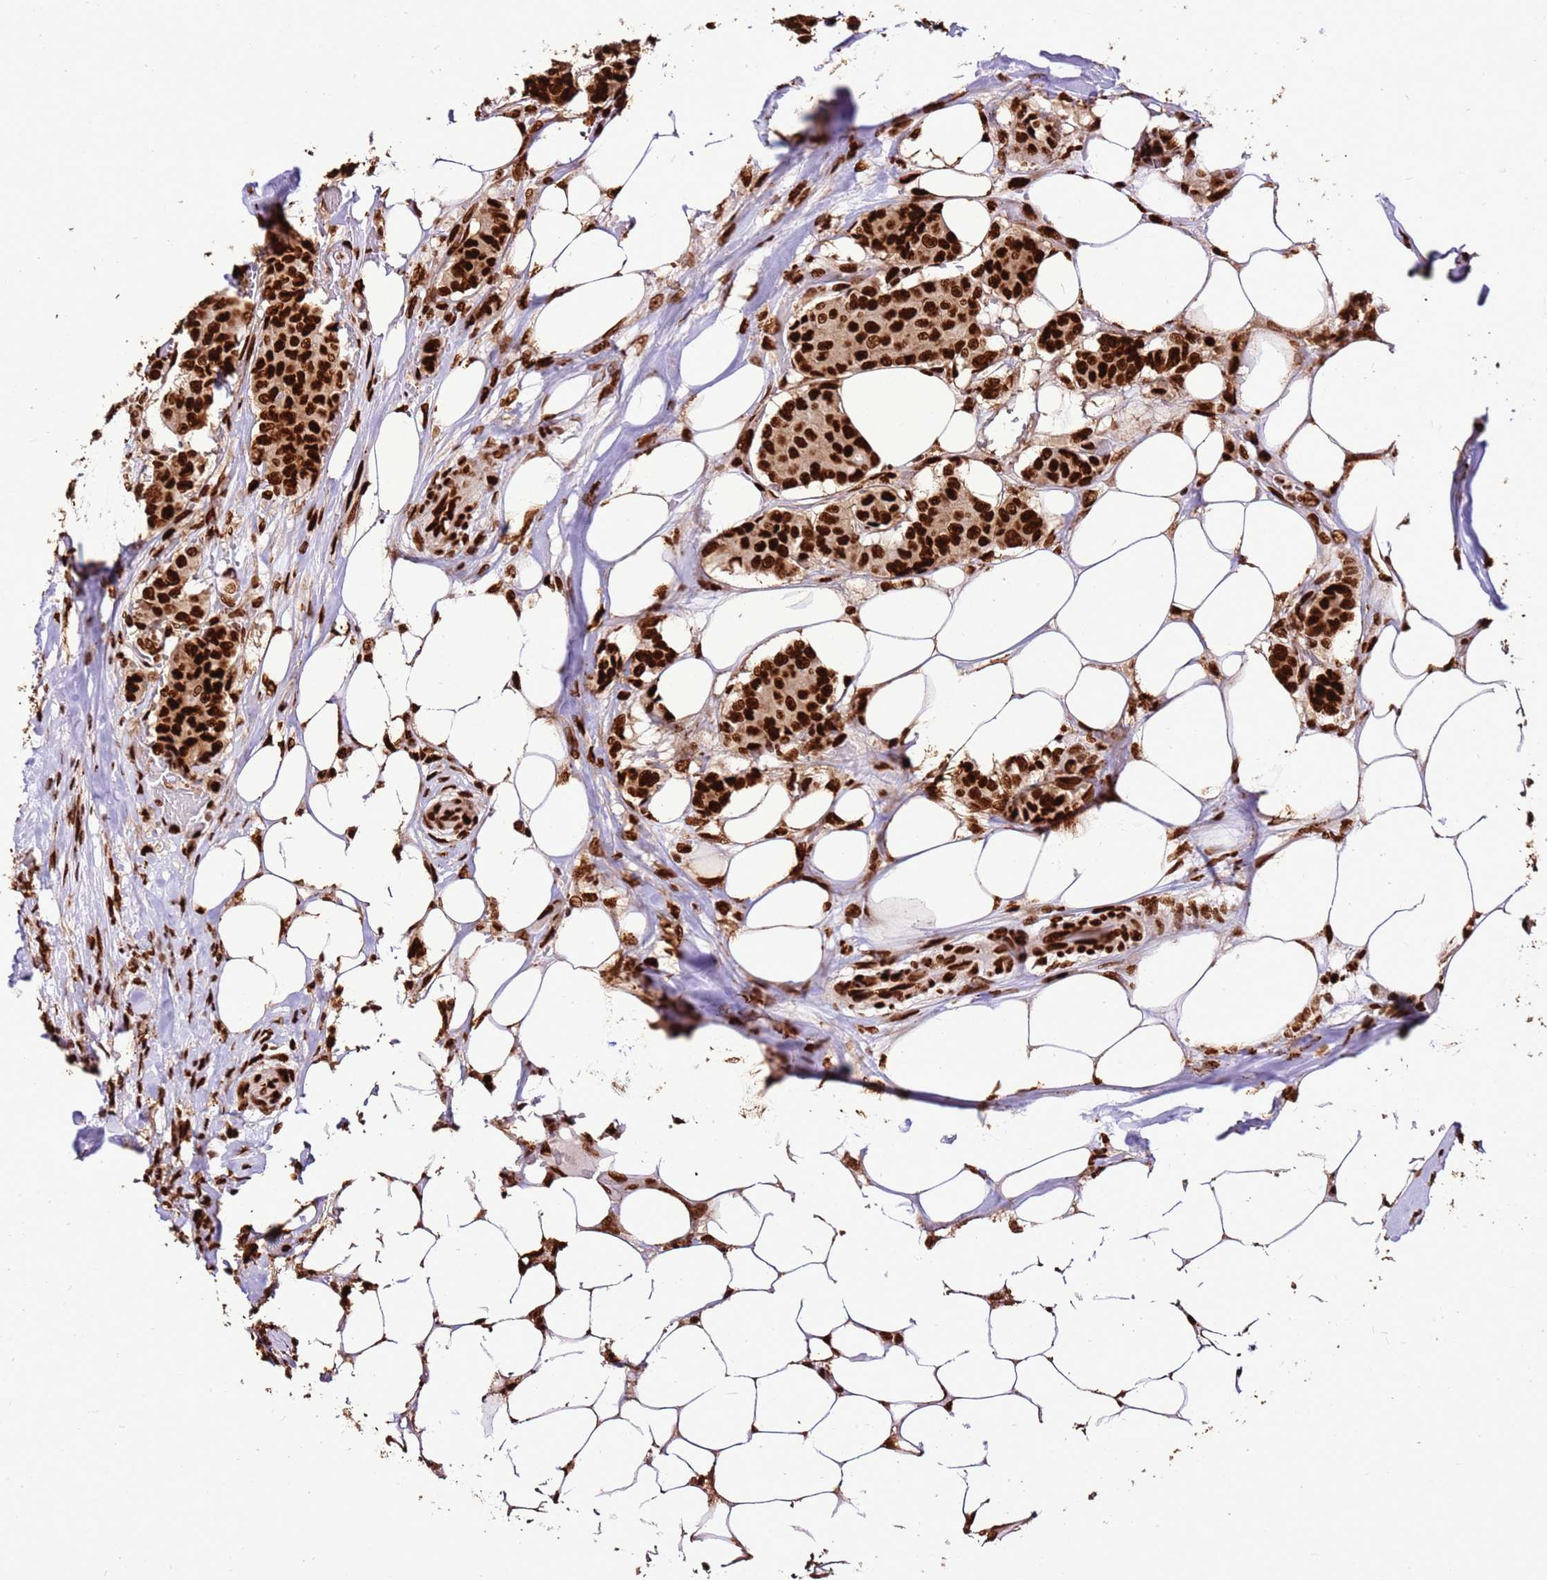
{"staining": {"intensity": "strong", "quantity": ">75%", "location": "nuclear"}, "tissue": "breast cancer", "cell_type": "Tumor cells", "image_type": "cancer", "snomed": [{"axis": "morphology", "description": "Duct carcinoma"}, {"axis": "topography", "description": "Breast"}], "caption": "Infiltrating ductal carcinoma (breast) stained for a protein (brown) shows strong nuclear positive positivity in about >75% of tumor cells.", "gene": "HNRNPAB", "patient": {"sex": "female", "age": 75}}